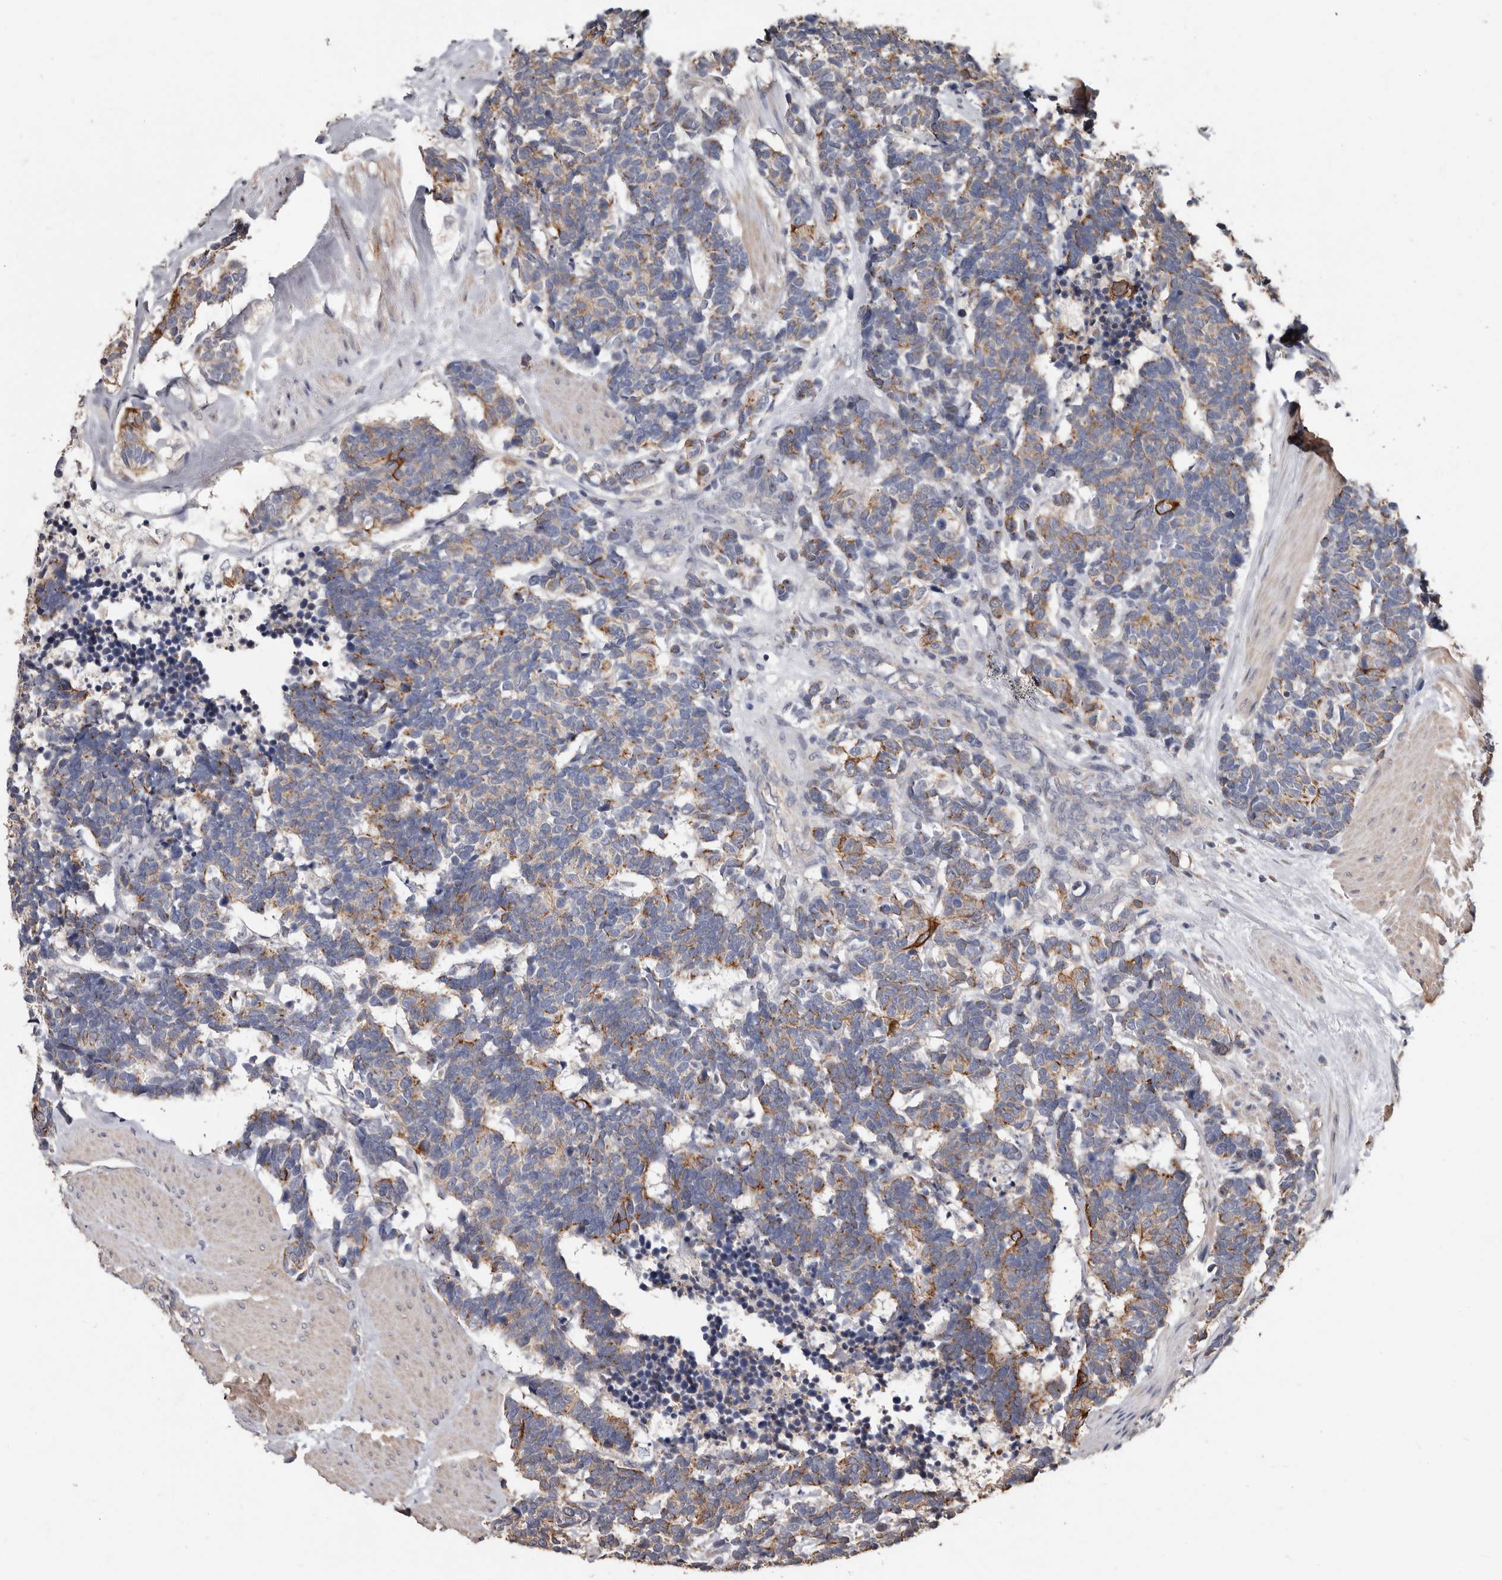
{"staining": {"intensity": "moderate", "quantity": "25%-75%", "location": "cytoplasmic/membranous"}, "tissue": "carcinoid", "cell_type": "Tumor cells", "image_type": "cancer", "snomed": [{"axis": "morphology", "description": "Carcinoma, NOS"}, {"axis": "morphology", "description": "Carcinoid, malignant, NOS"}, {"axis": "topography", "description": "Urinary bladder"}], "caption": "Immunohistochemistry (IHC) of carcinoid displays medium levels of moderate cytoplasmic/membranous staining in approximately 25%-75% of tumor cells.", "gene": "MRPL18", "patient": {"sex": "male", "age": 57}}